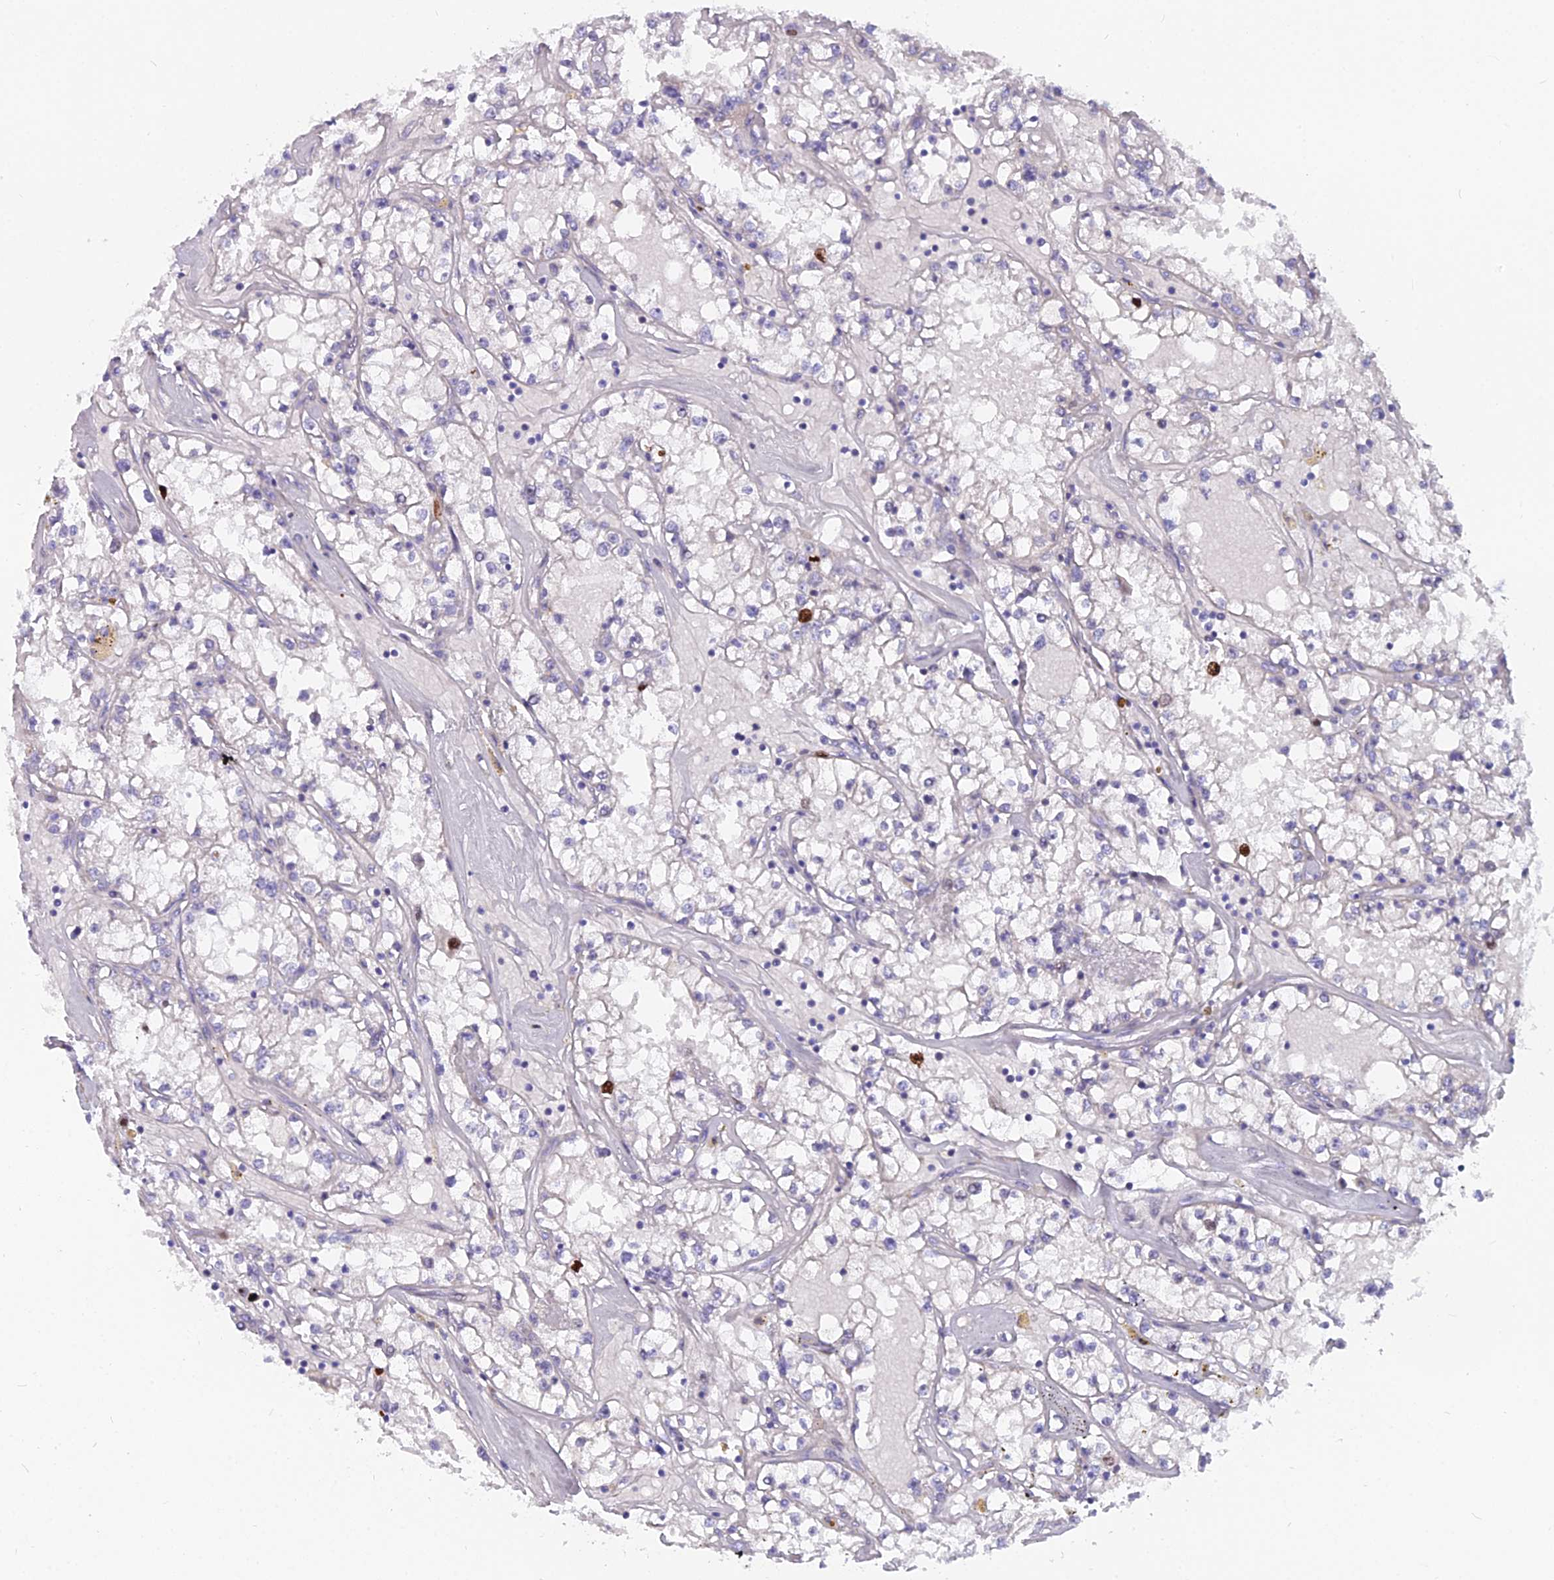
{"staining": {"intensity": "negative", "quantity": "none", "location": "none"}, "tissue": "renal cancer", "cell_type": "Tumor cells", "image_type": "cancer", "snomed": [{"axis": "morphology", "description": "Adenocarcinoma, NOS"}, {"axis": "topography", "description": "Kidney"}], "caption": "High magnification brightfield microscopy of adenocarcinoma (renal) stained with DAB (3,3'-diaminobenzidine) (brown) and counterstained with hematoxylin (blue): tumor cells show no significant expression. Brightfield microscopy of immunohistochemistry (IHC) stained with DAB (brown) and hematoxylin (blue), captured at high magnification.", "gene": "NUSAP1", "patient": {"sex": "male", "age": 56}}